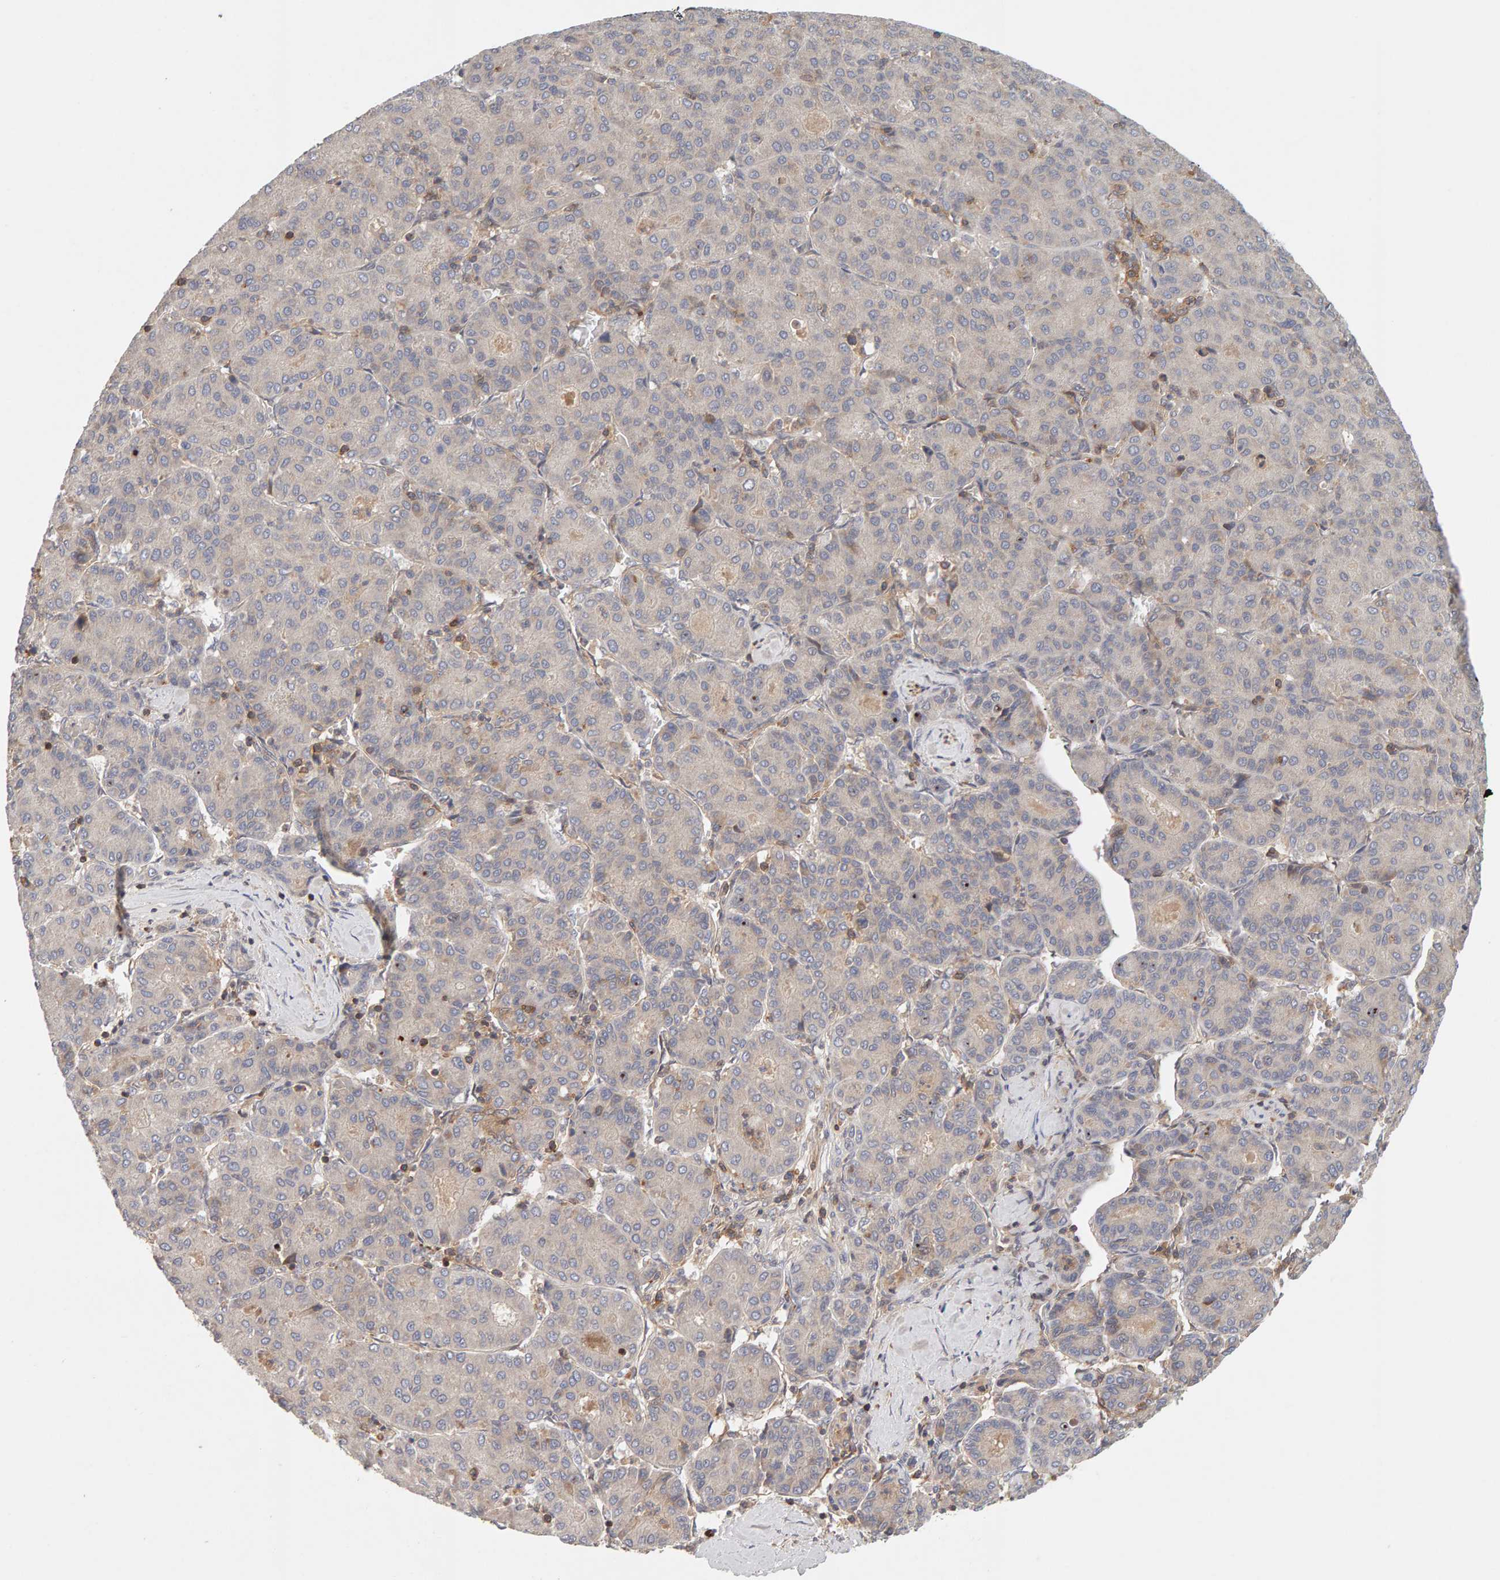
{"staining": {"intensity": "weak", "quantity": "25%-75%", "location": "cytoplasmic/membranous"}, "tissue": "liver cancer", "cell_type": "Tumor cells", "image_type": "cancer", "snomed": [{"axis": "morphology", "description": "Carcinoma, Hepatocellular, NOS"}, {"axis": "topography", "description": "Liver"}], "caption": "Immunohistochemical staining of human hepatocellular carcinoma (liver) displays low levels of weak cytoplasmic/membranous protein staining in approximately 25%-75% of tumor cells.", "gene": "NUDCD1", "patient": {"sex": "male", "age": 65}}